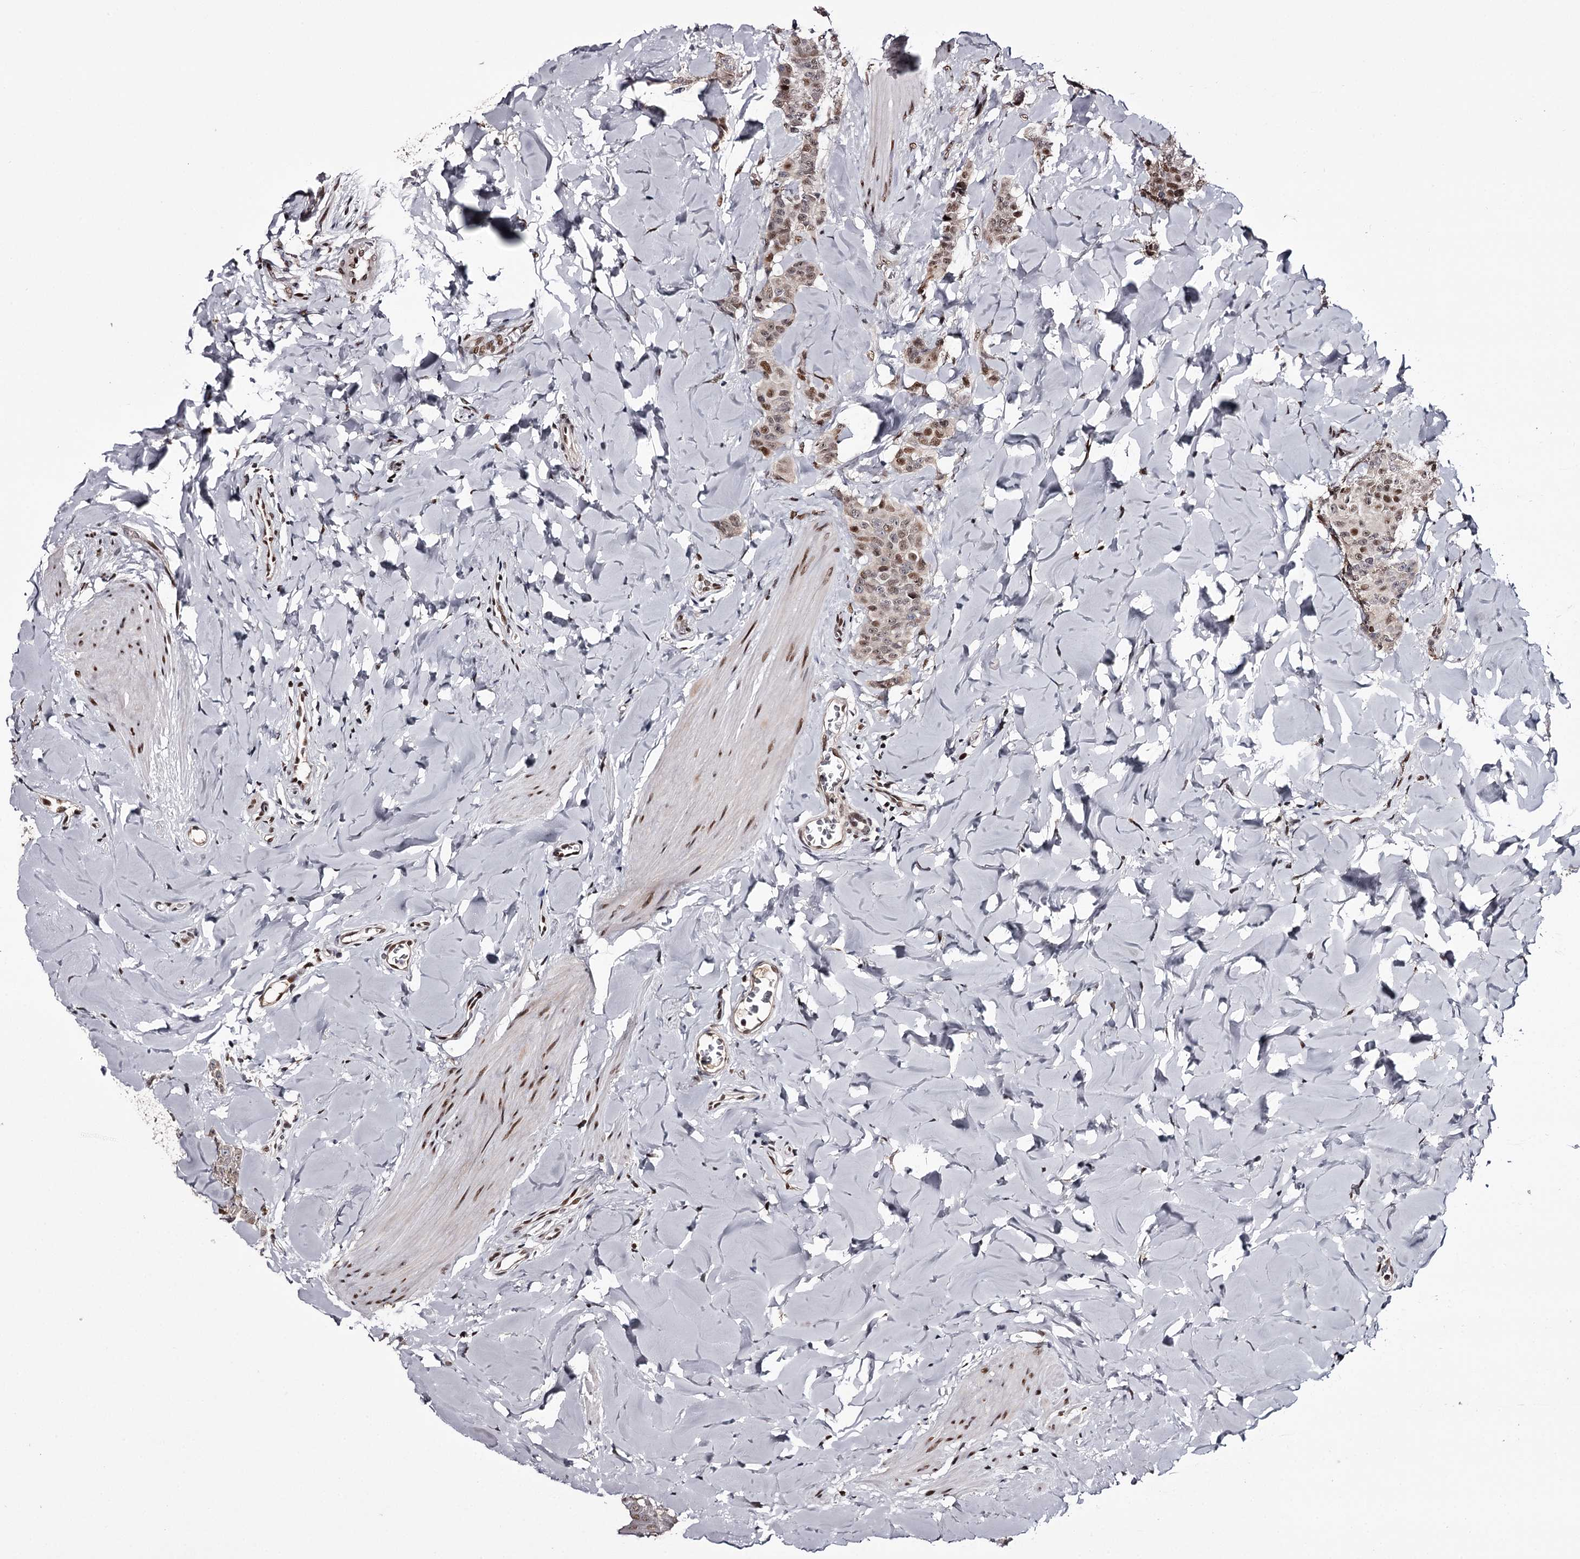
{"staining": {"intensity": "moderate", "quantity": ">75%", "location": "nuclear"}, "tissue": "breast cancer", "cell_type": "Tumor cells", "image_type": "cancer", "snomed": [{"axis": "morphology", "description": "Duct carcinoma"}, {"axis": "topography", "description": "Breast"}], "caption": "Moderate nuclear protein staining is identified in about >75% of tumor cells in breast cancer.", "gene": "TTC33", "patient": {"sex": "female", "age": 40}}